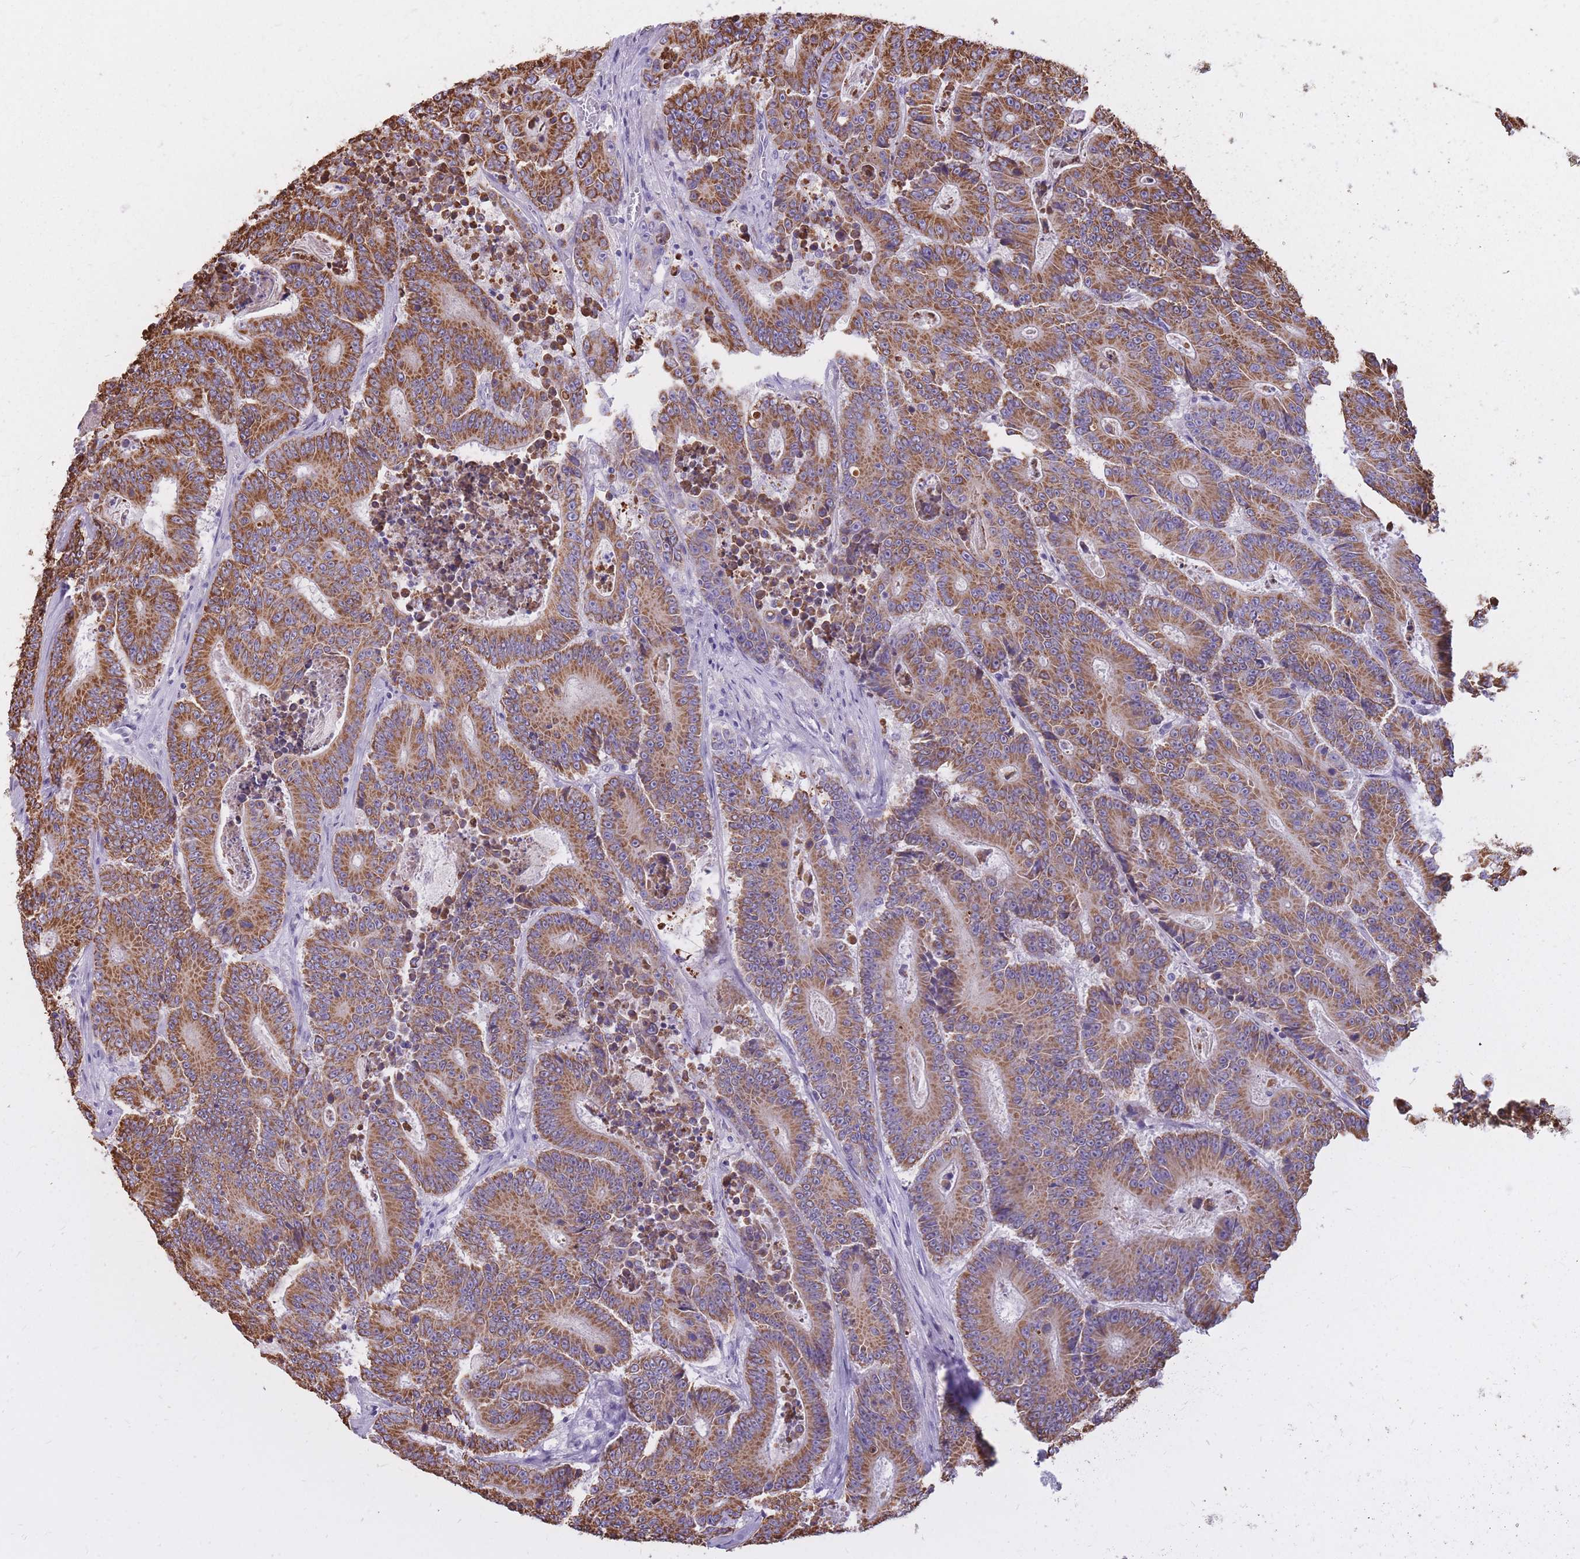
{"staining": {"intensity": "moderate", "quantity": ">75%", "location": "cytoplasmic/membranous"}, "tissue": "colorectal cancer", "cell_type": "Tumor cells", "image_type": "cancer", "snomed": [{"axis": "morphology", "description": "Adenocarcinoma, NOS"}, {"axis": "topography", "description": "Colon"}], "caption": "Immunohistochemical staining of adenocarcinoma (colorectal) reveals medium levels of moderate cytoplasmic/membranous protein staining in approximately >75% of tumor cells. (Brightfield microscopy of DAB IHC at high magnification).", "gene": "RNF170", "patient": {"sex": "male", "age": 83}}